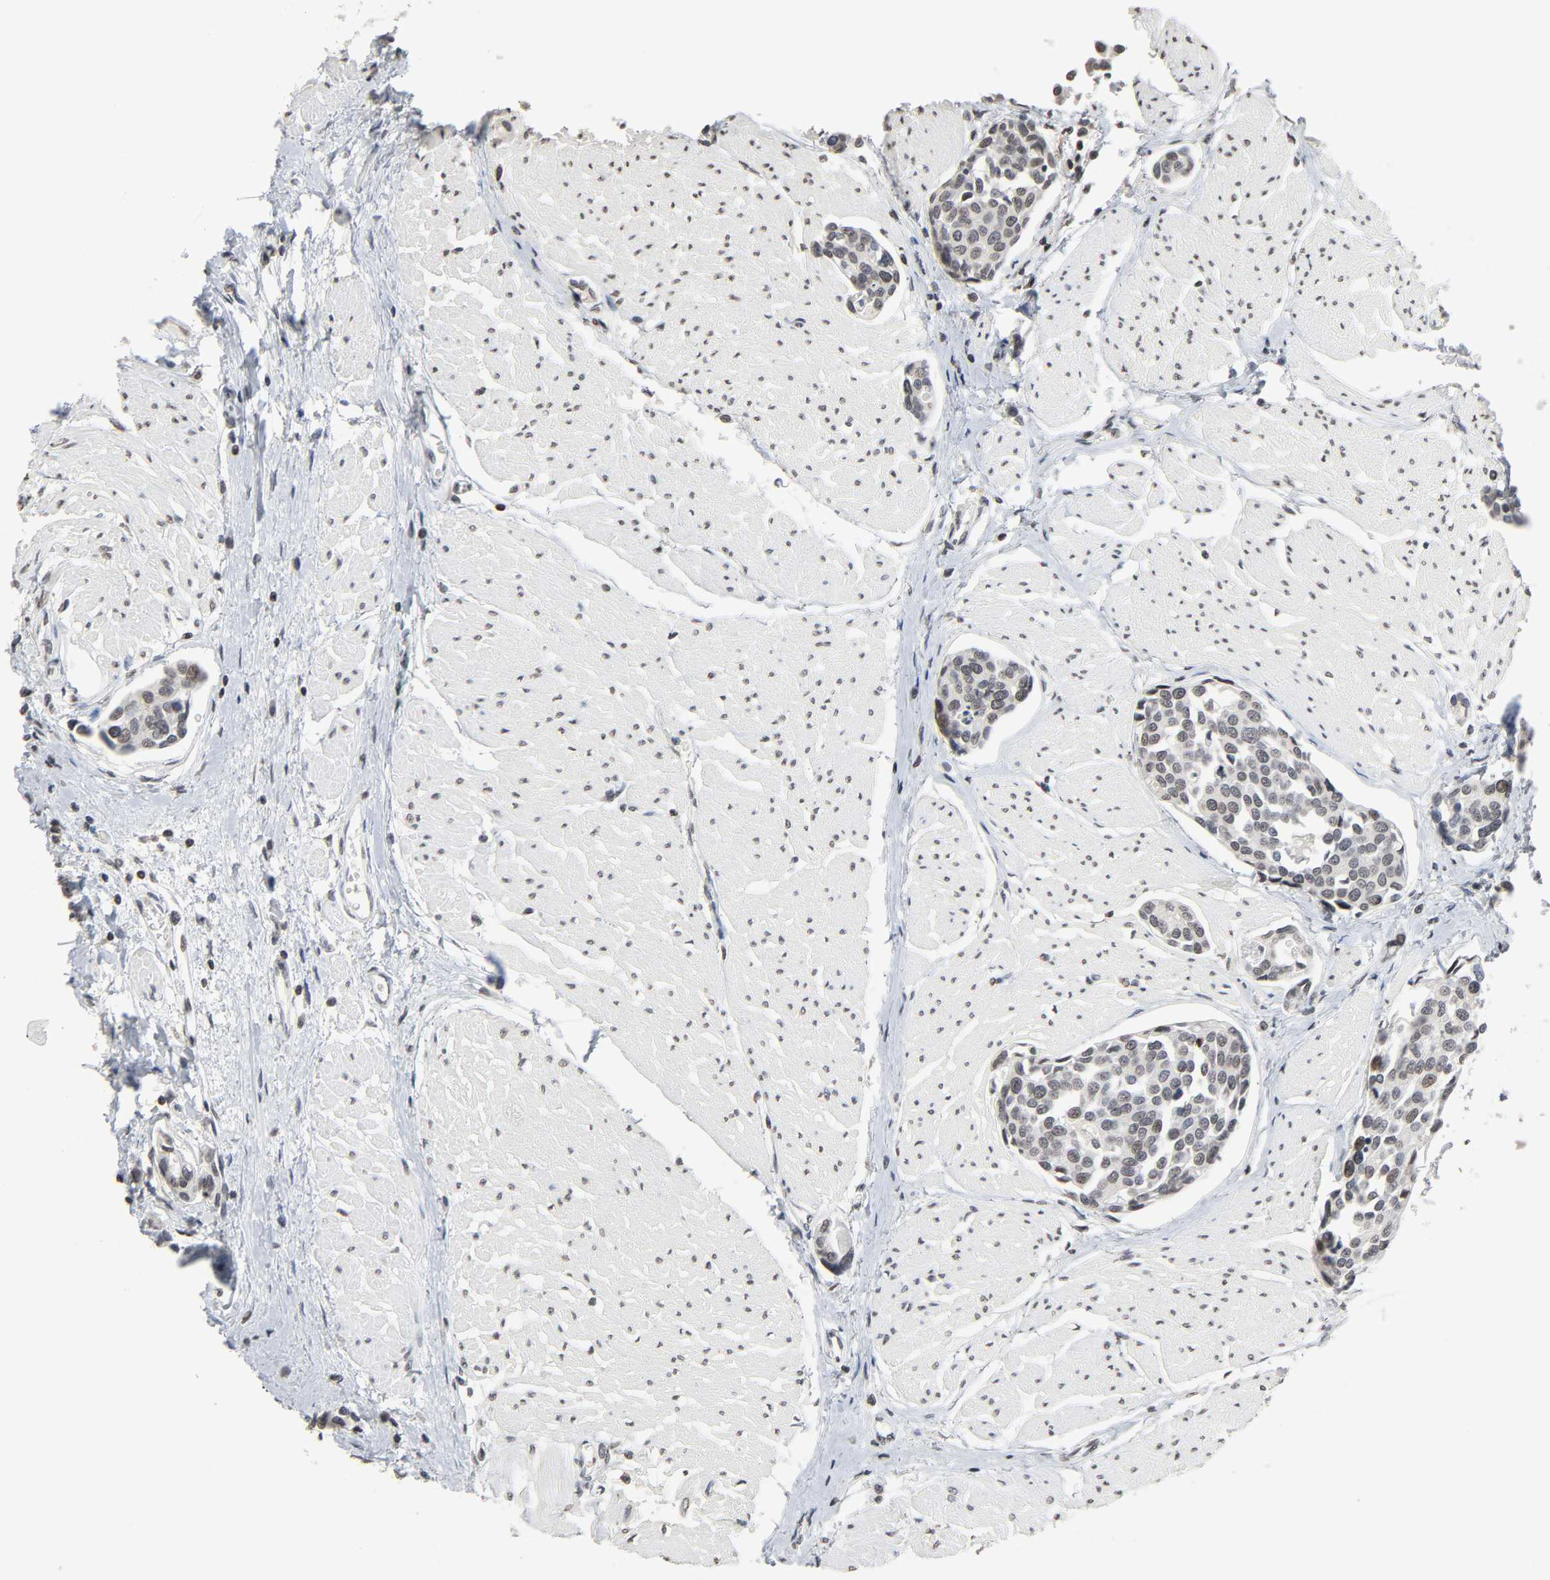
{"staining": {"intensity": "negative", "quantity": "none", "location": "none"}, "tissue": "urothelial cancer", "cell_type": "Tumor cells", "image_type": "cancer", "snomed": [{"axis": "morphology", "description": "Urothelial carcinoma, High grade"}, {"axis": "topography", "description": "Urinary bladder"}], "caption": "Tumor cells show no significant protein staining in urothelial cancer.", "gene": "STK4", "patient": {"sex": "male", "age": 78}}